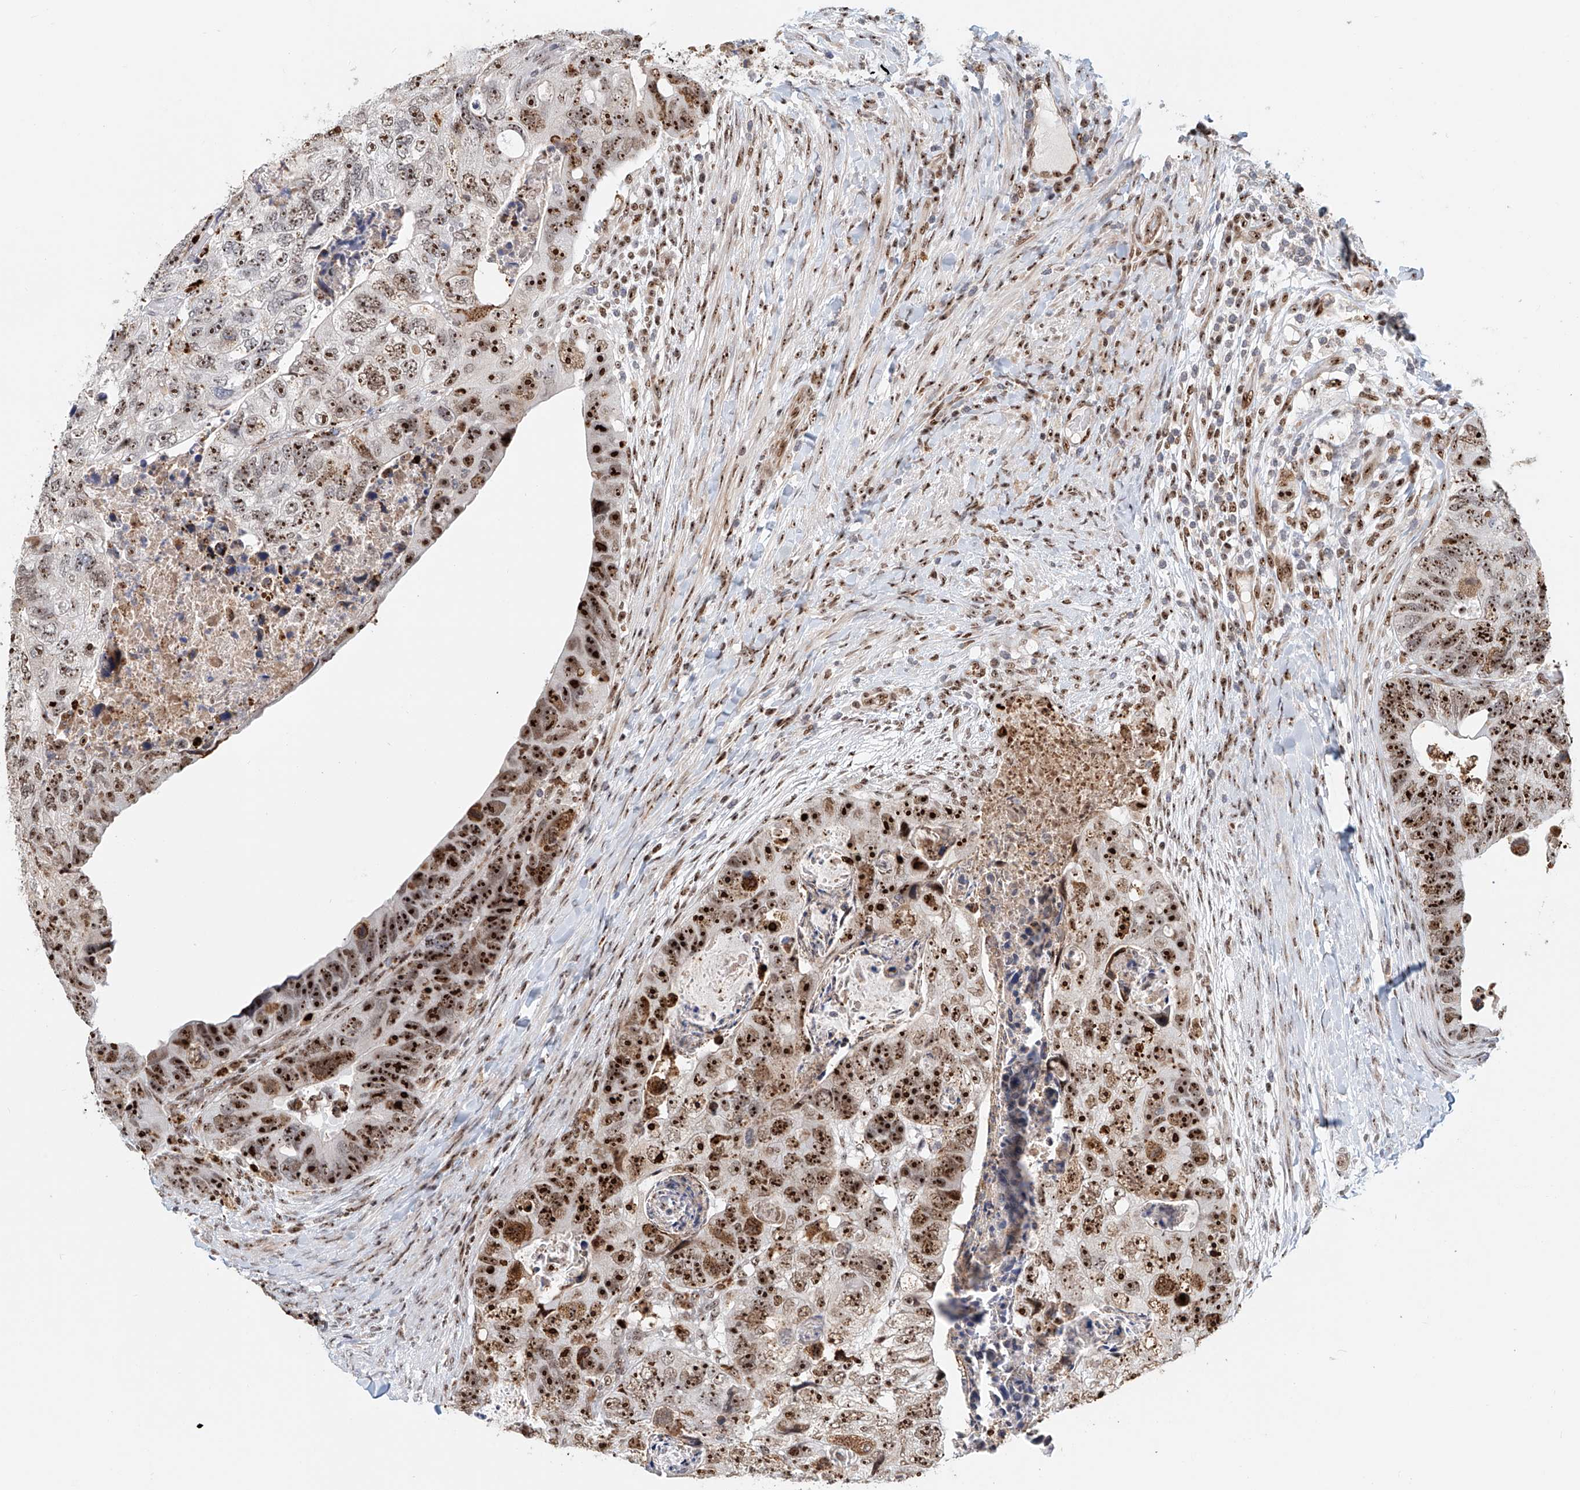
{"staining": {"intensity": "strong", "quantity": ">75%", "location": "nuclear"}, "tissue": "colorectal cancer", "cell_type": "Tumor cells", "image_type": "cancer", "snomed": [{"axis": "morphology", "description": "Adenocarcinoma, NOS"}, {"axis": "topography", "description": "Rectum"}], "caption": "DAB immunohistochemical staining of human colorectal adenocarcinoma displays strong nuclear protein expression in approximately >75% of tumor cells.", "gene": "PRUNE2", "patient": {"sex": "male", "age": 59}}